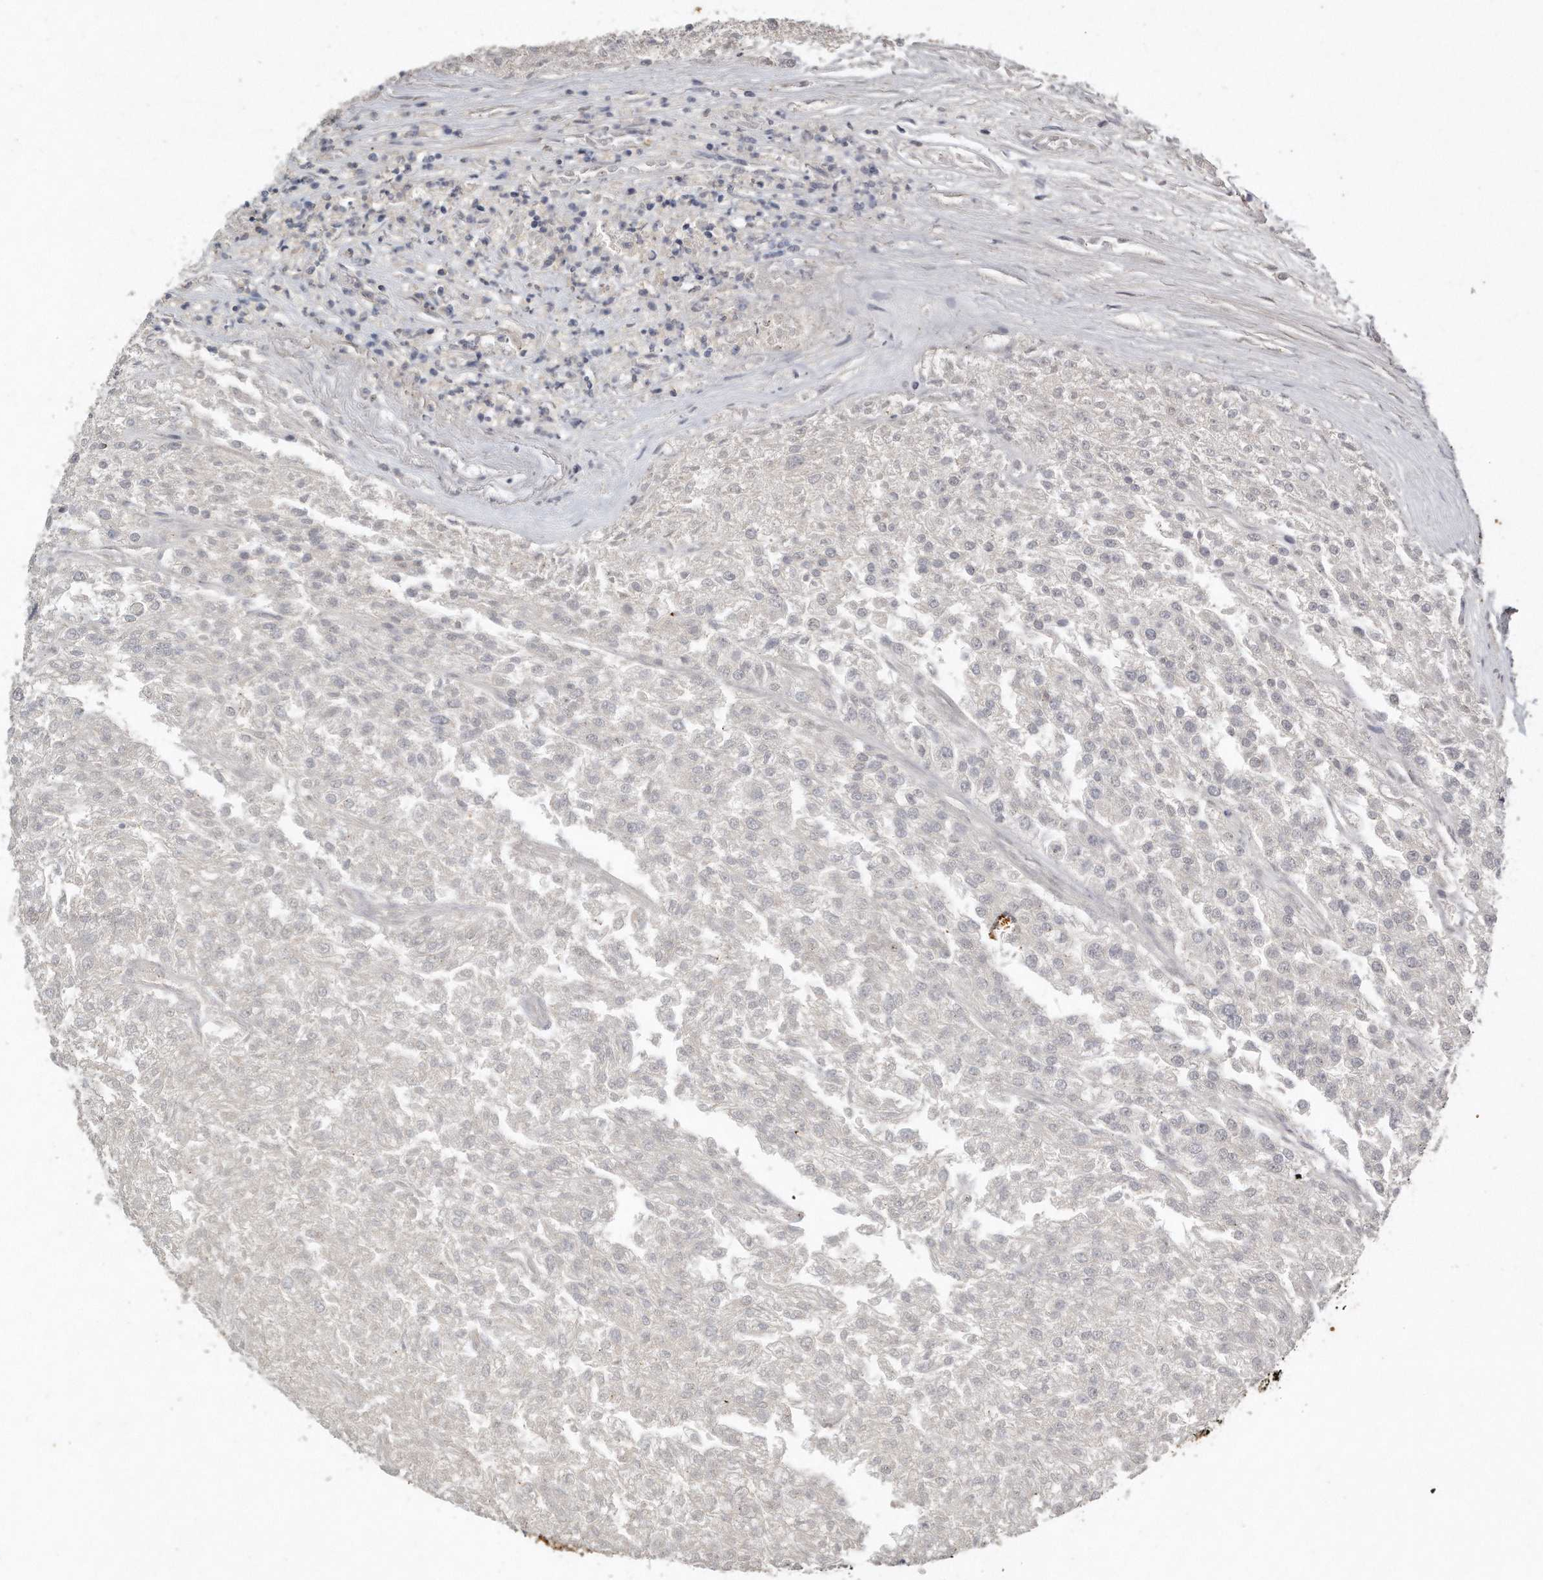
{"staining": {"intensity": "negative", "quantity": "none", "location": "none"}, "tissue": "renal cancer", "cell_type": "Tumor cells", "image_type": "cancer", "snomed": [{"axis": "morphology", "description": "Adenocarcinoma, NOS"}, {"axis": "topography", "description": "Kidney"}], "caption": "High power microscopy image of an IHC micrograph of renal cancer (adenocarcinoma), revealing no significant expression in tumor cells.", "gene": "CAMK1", "patient": {"sex": "female", "age": 54}}